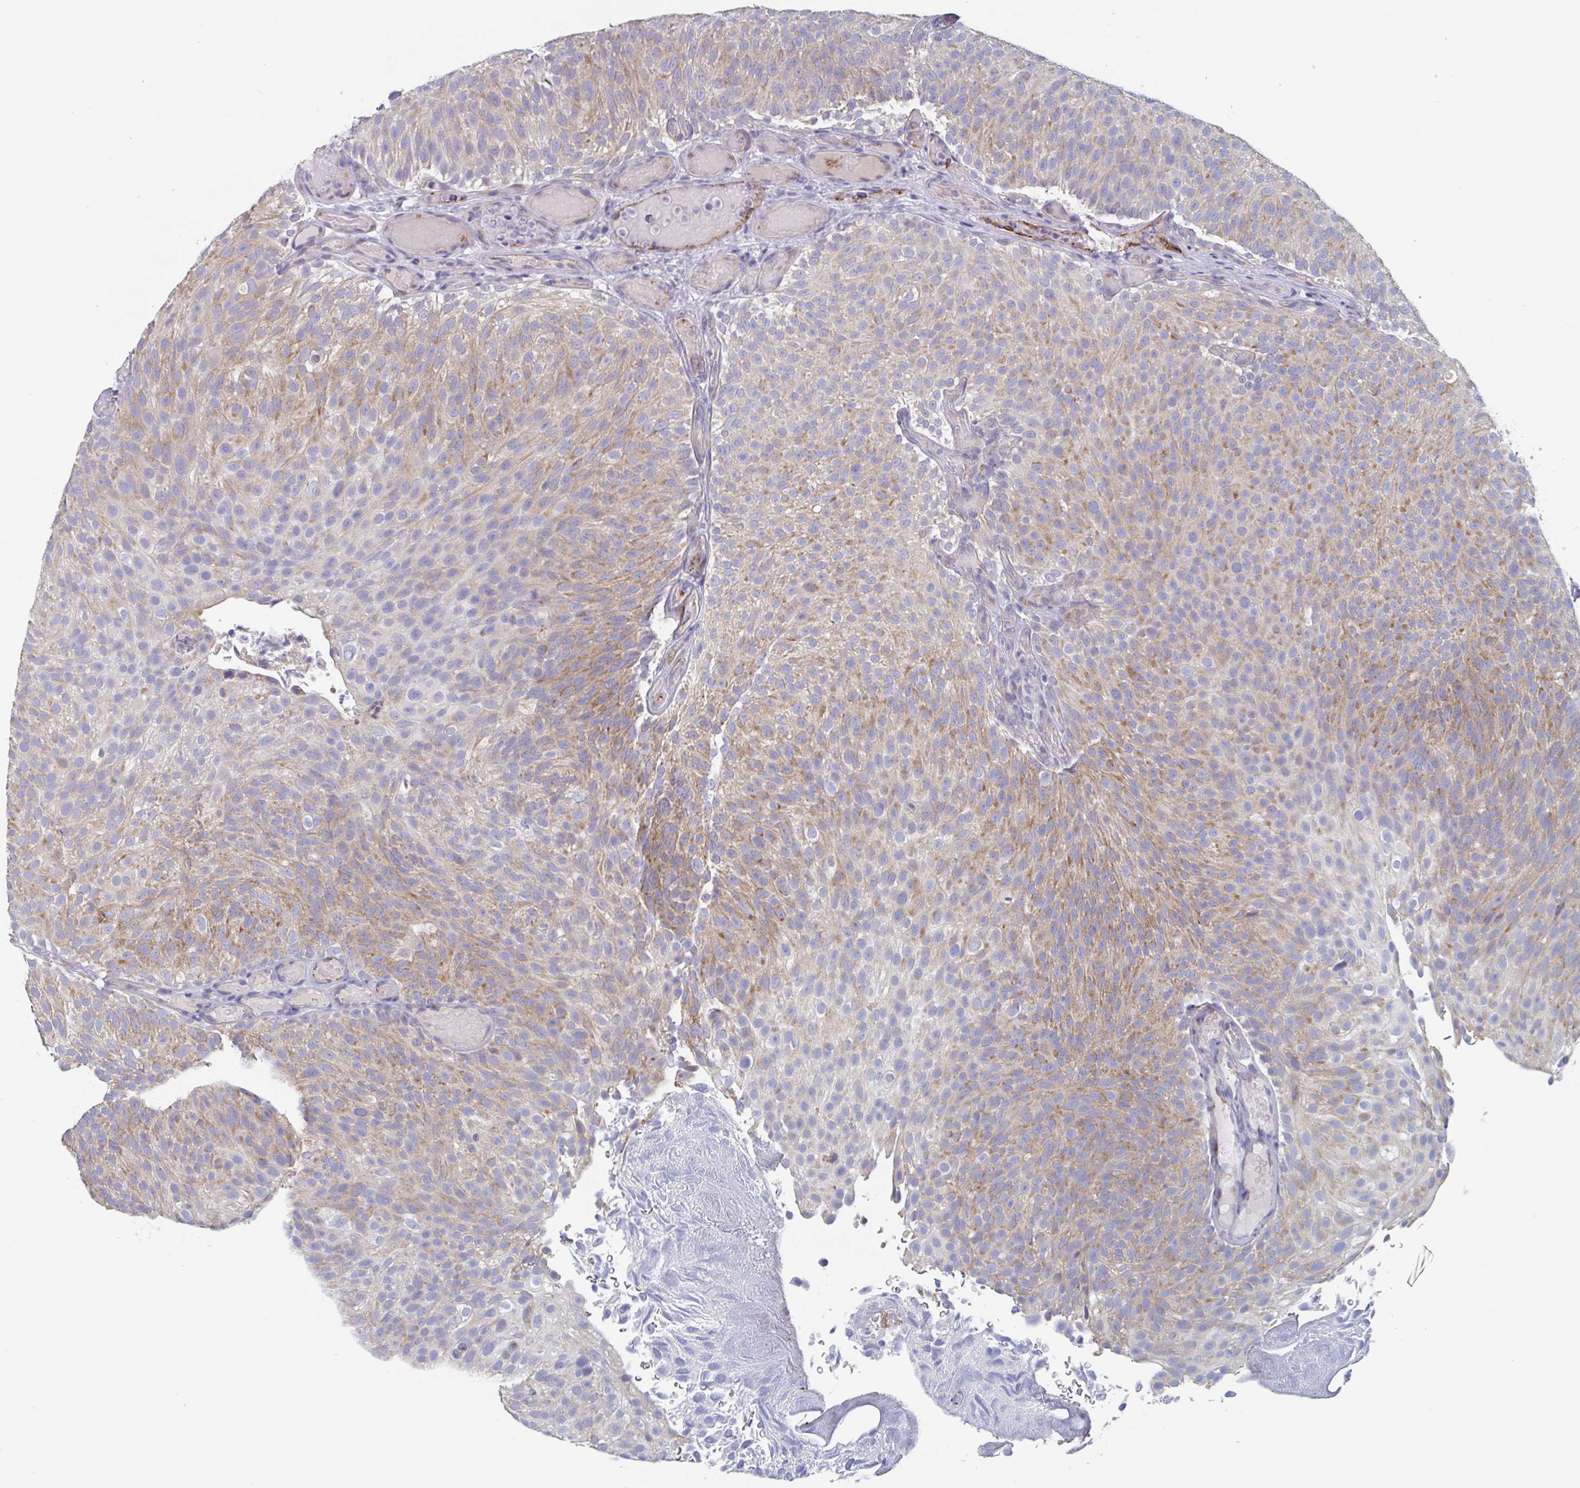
{"staining": {"intensity": "moderate", "quantity": "25%-75%", "location": "cytoplasmic/membranous"}, "tissue": "urothelial cancer", "cell_type": "Tumor cells", "image_type": "cancer", "snomed": [{"axis": "morphology", "description": "Urothelial carcinoma, Low grade"}, {"axis": "topography", "description": "Urinary bladder"}], "caption": "Immunohistochemistry of human low-grade urothelial carcinoma reveals medium levels of moderate cytoplasmic/membranous staining in approximately 25%-75% of tumor cells. The staining was performed using DAB (3,3'-diaminobenzidine), with brown indicating positive protein expression. Nuclei are stained blue with hematoxylin.", "gene": "ABHD16A", "patient": {"sex": "male", "age": 78}}